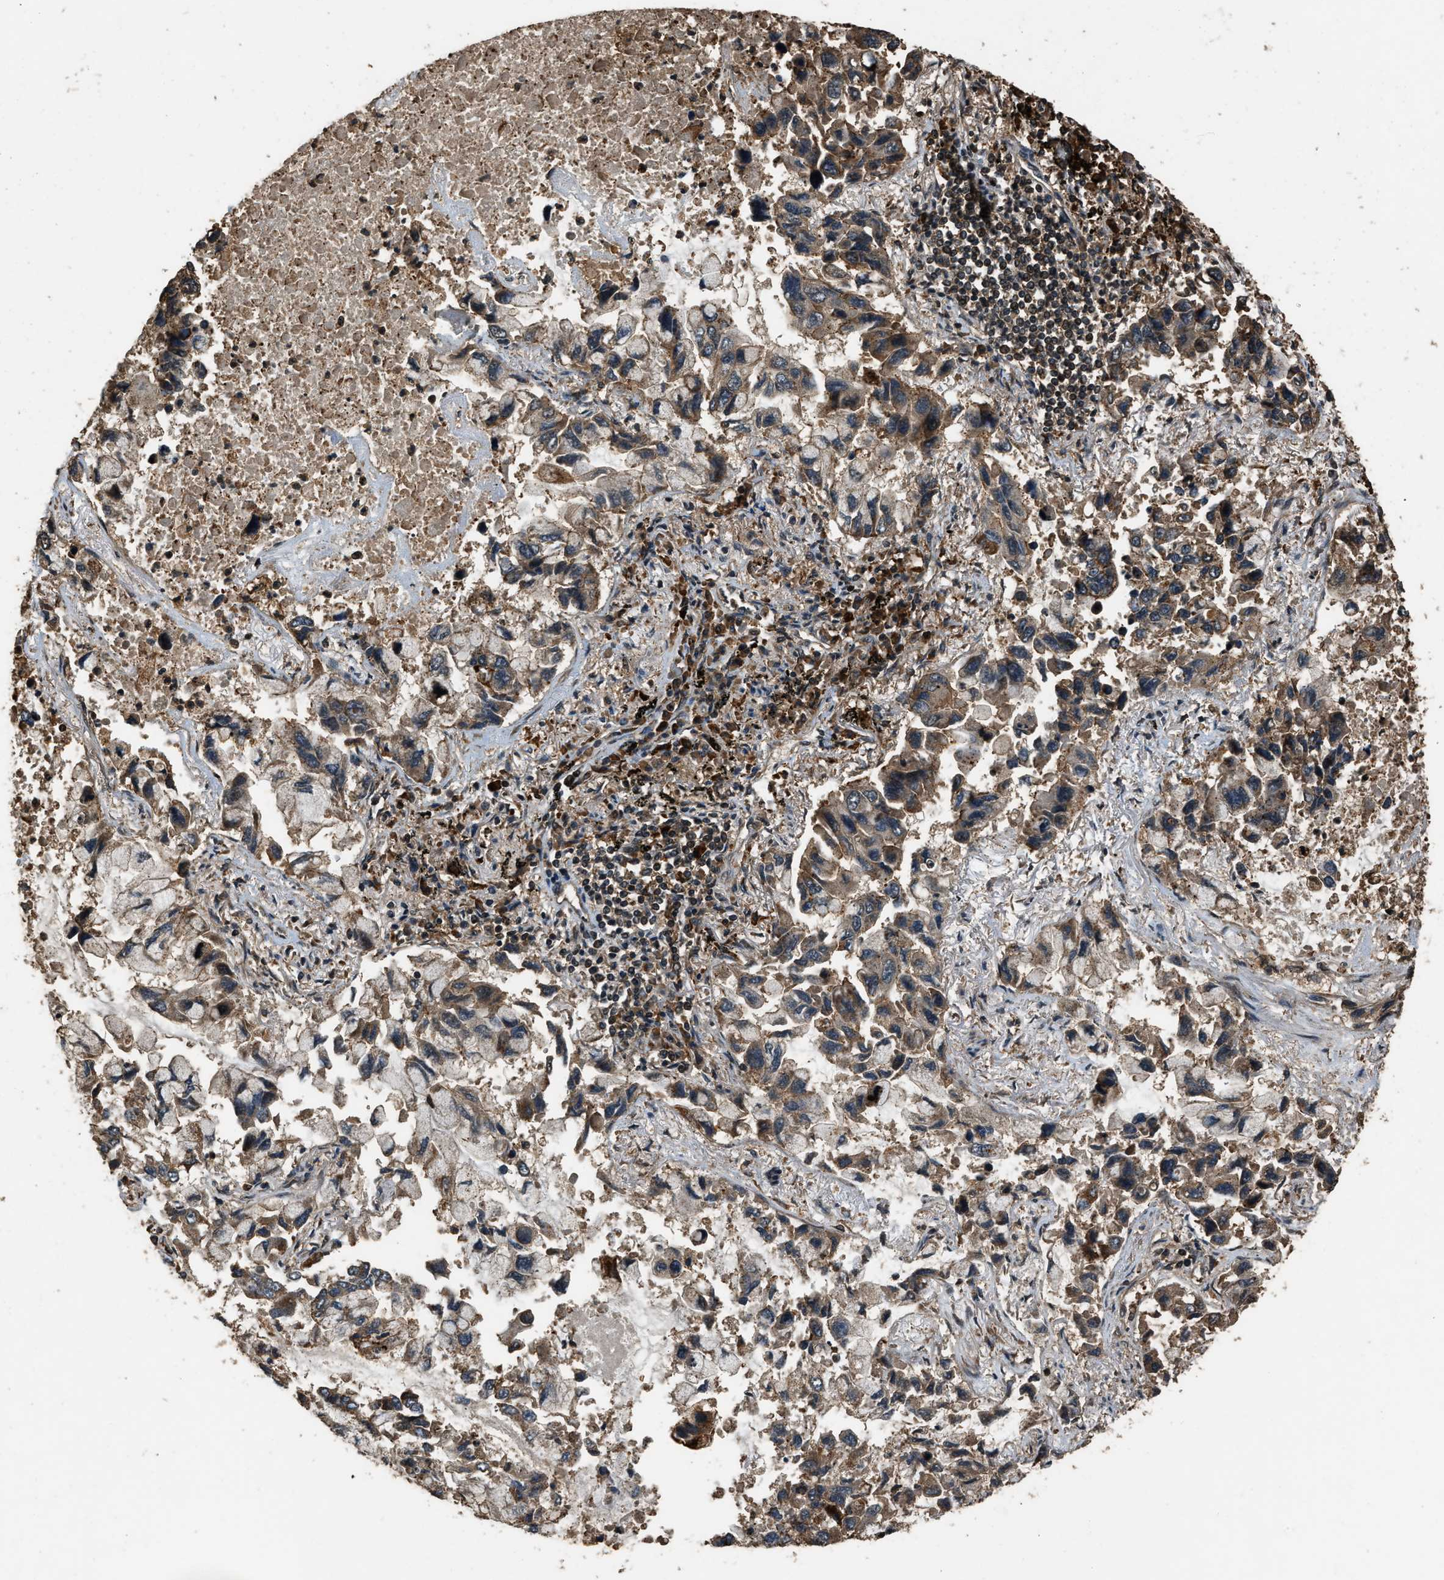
{"staining": {"intensity": "weak", "quantity": "25%-75%", "location": "cytoplasmic/membranous"}, "tissue": "lung cancer", "cell_type": "Tumor cells", "image_type": "cancer", "snomed": [{"axis": "morphology", "description": "Adenocarcinoma, NOS"}, {"axis": "topography", "description": "Lung"}], "caption": "Tumor cells exhibit weak cytoplasmic/membranous staining in about 25%-75% of cells in adenocarcinoma (lung).", "gene": "RAP2A", "patient": {"sex": "male", "age": 64}}